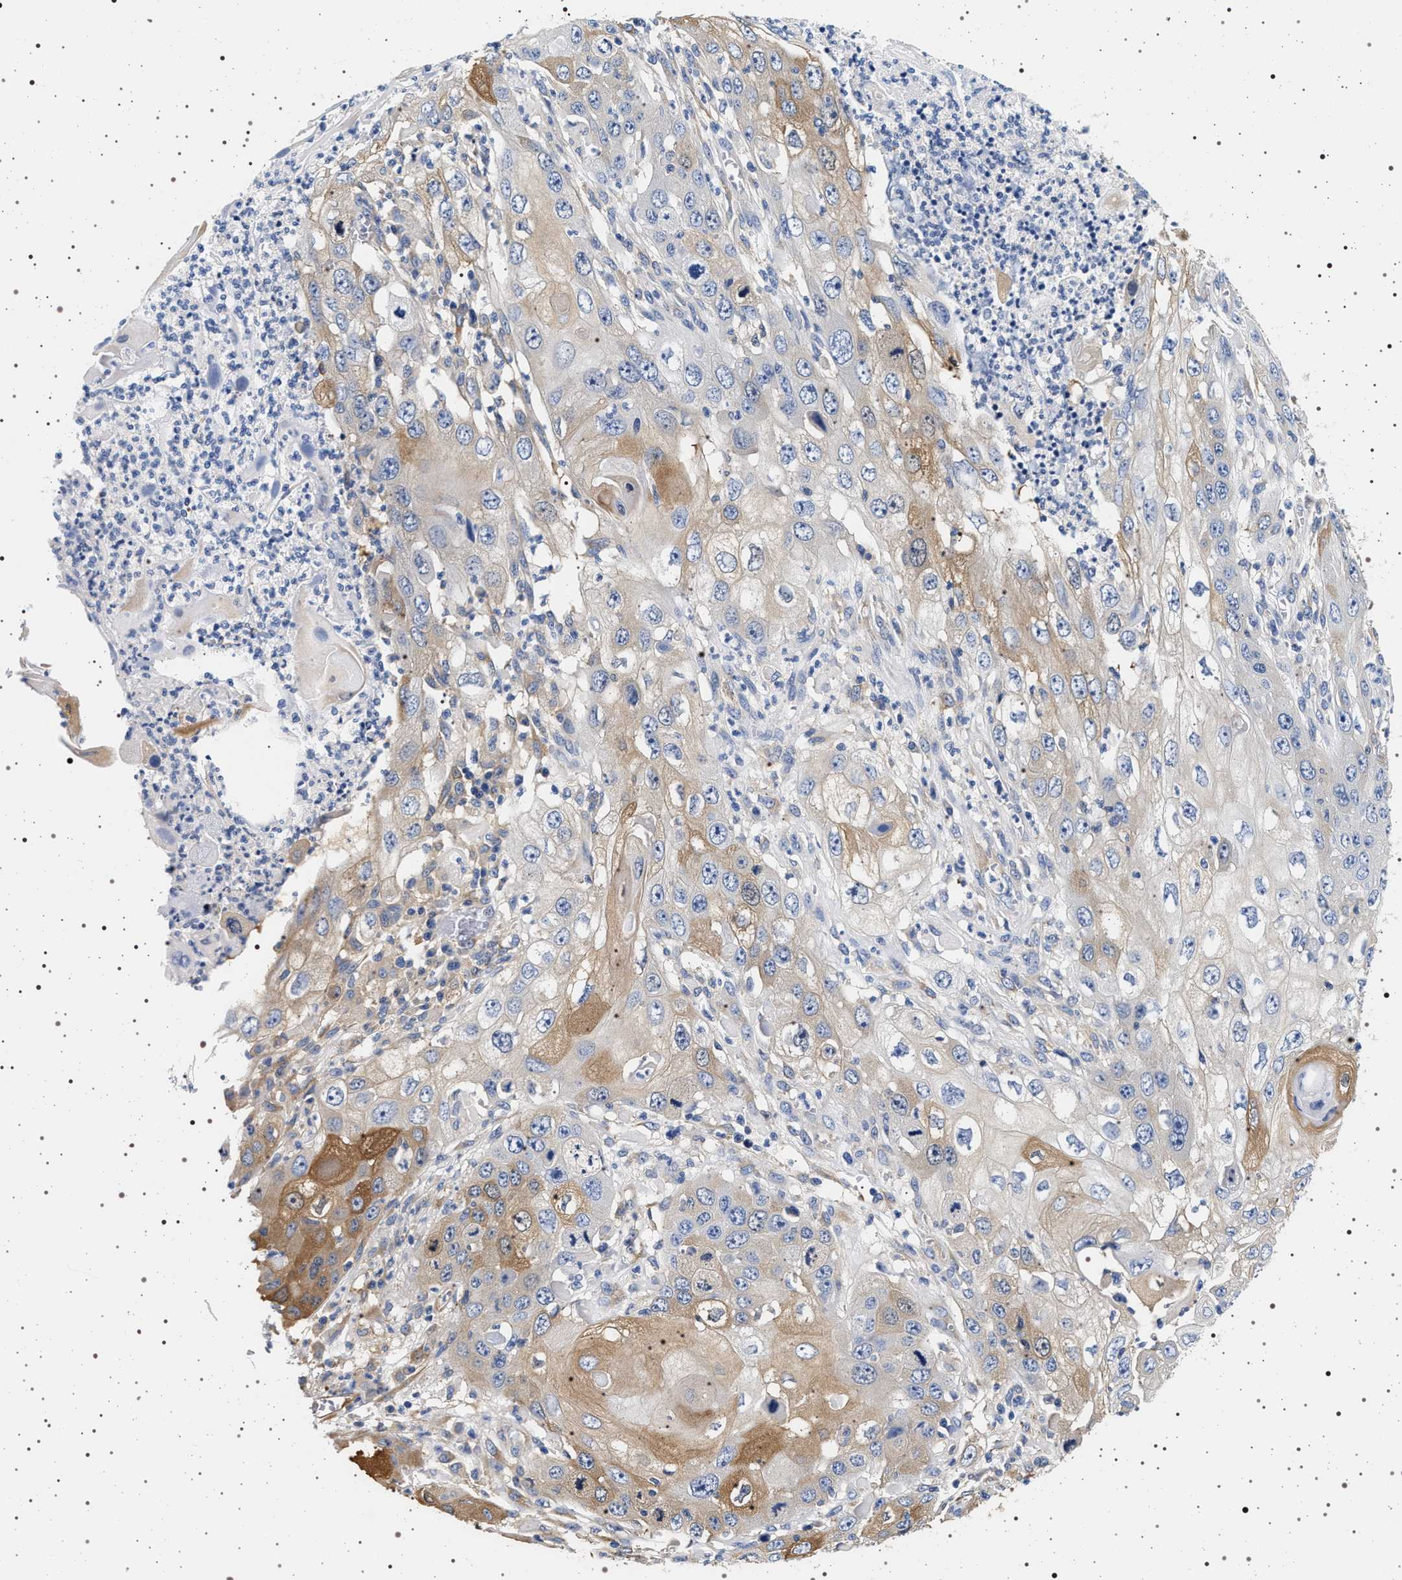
{"staining": {"intensity": "moderate", "quantity": "25%-75%", "location": "cytoplasmic/membranous"}, "tissue": "skin cancer", "cell_type": "Tumor cells", "image_type": "cancer", "snomed": [{"axis": "morphology", "description": "Squamous cell carcinoma, NOS"}, {"axis": "topography", "description": "Skin"}], "caption": "A micrograph of human skin squamous cell carcinoma stained for a protein exhibits moderate cytoplasmic/membranous brown staining in tumor cells.", "gene": "HSD17B1", "patient": {"sex": "male", "age": 55}}